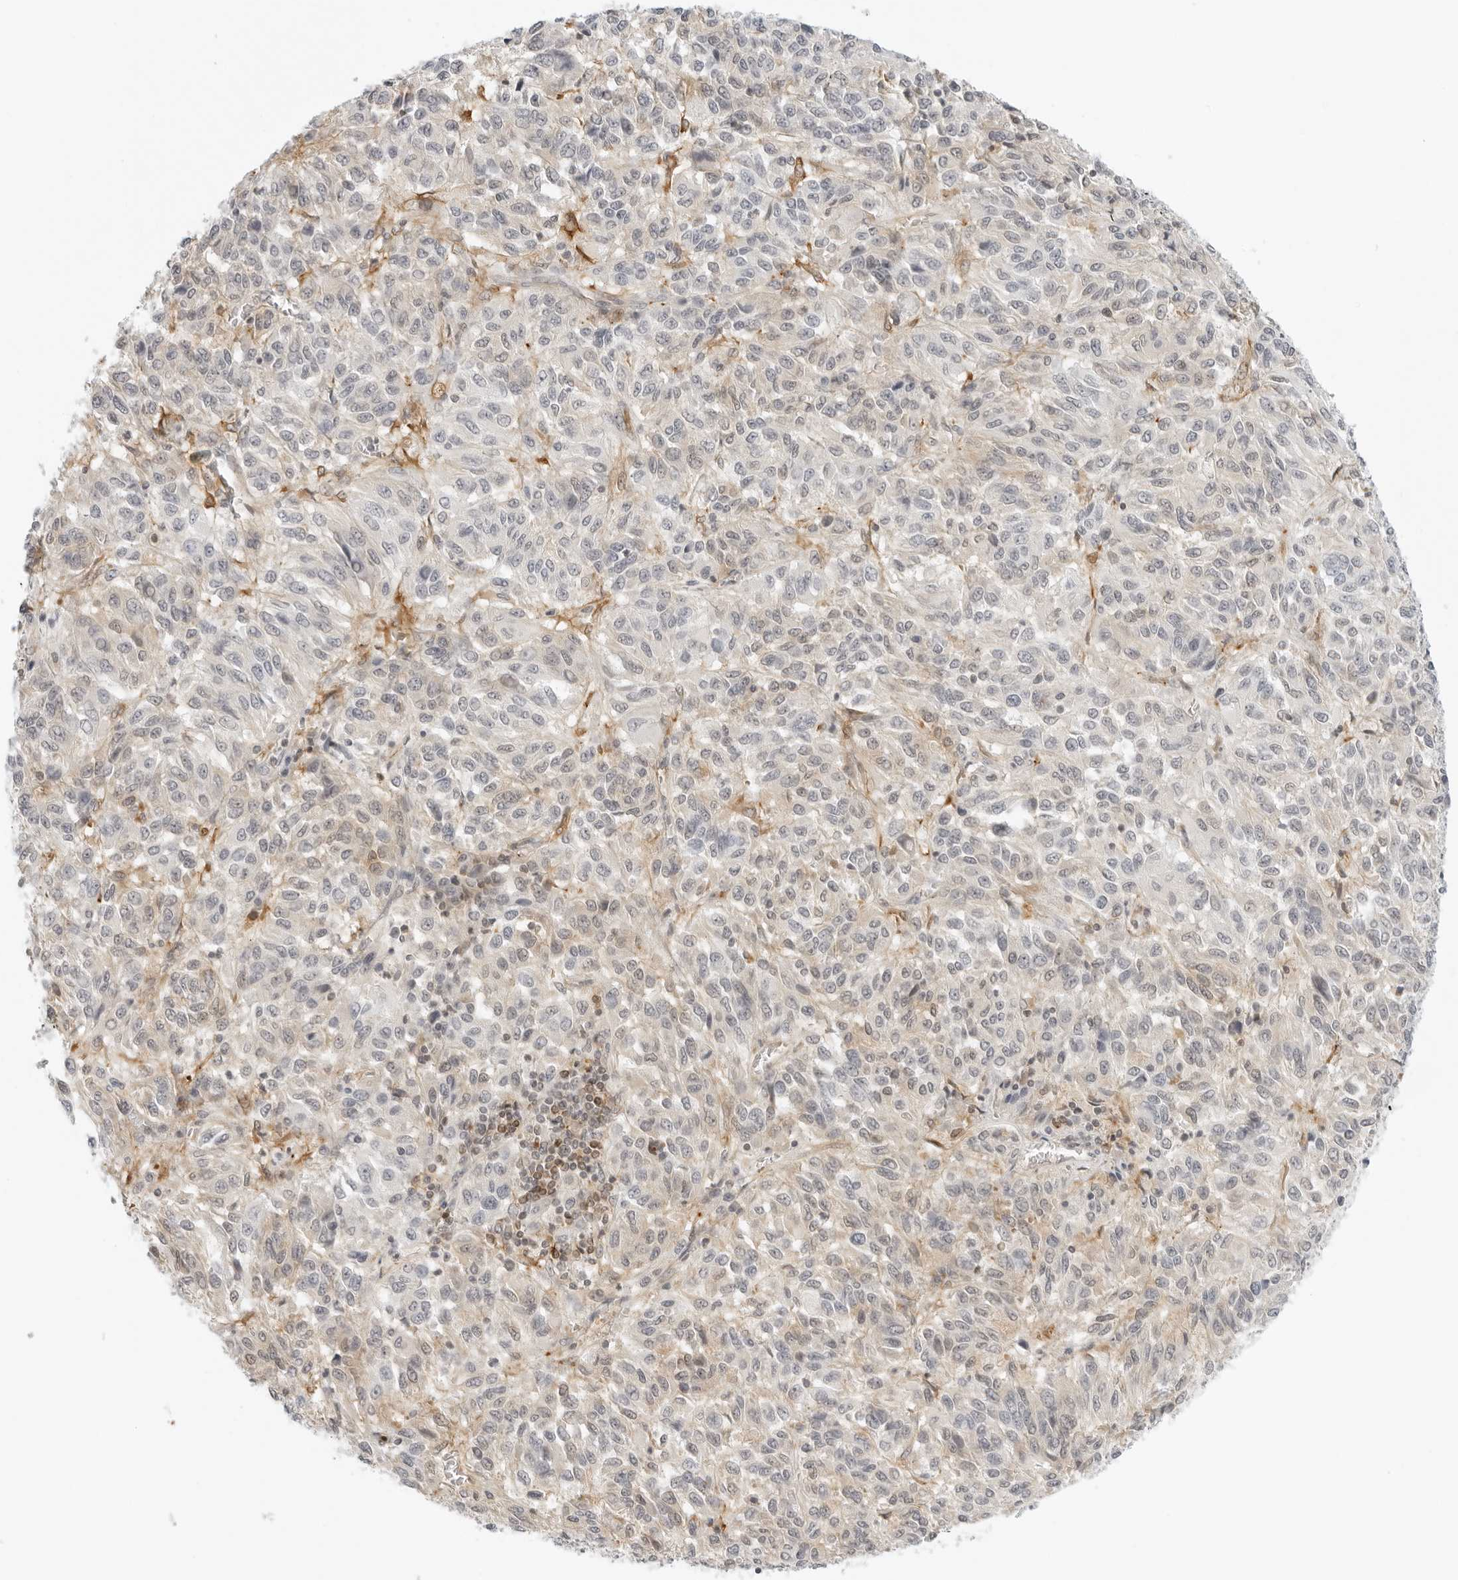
{"staining": {"intensity": "negative", "quantity": "none", "location": "none"}, "tissue": "melanoma", "cell_type": "Tumor cells", "image_type": "cancer", "snomed": [{"axis": "morphology", "description": "Malignant melanoma, Metastatic site"}, {"axis": "topography", "description": "Lung"}], "caption": "DAB (3,3'-diaminobenzidine) immunohistochemical staining of melanoma shows no significant staining in tumor cells.", "gene": "OSCP1", "patient": {"sex": "male", "age": 64}}